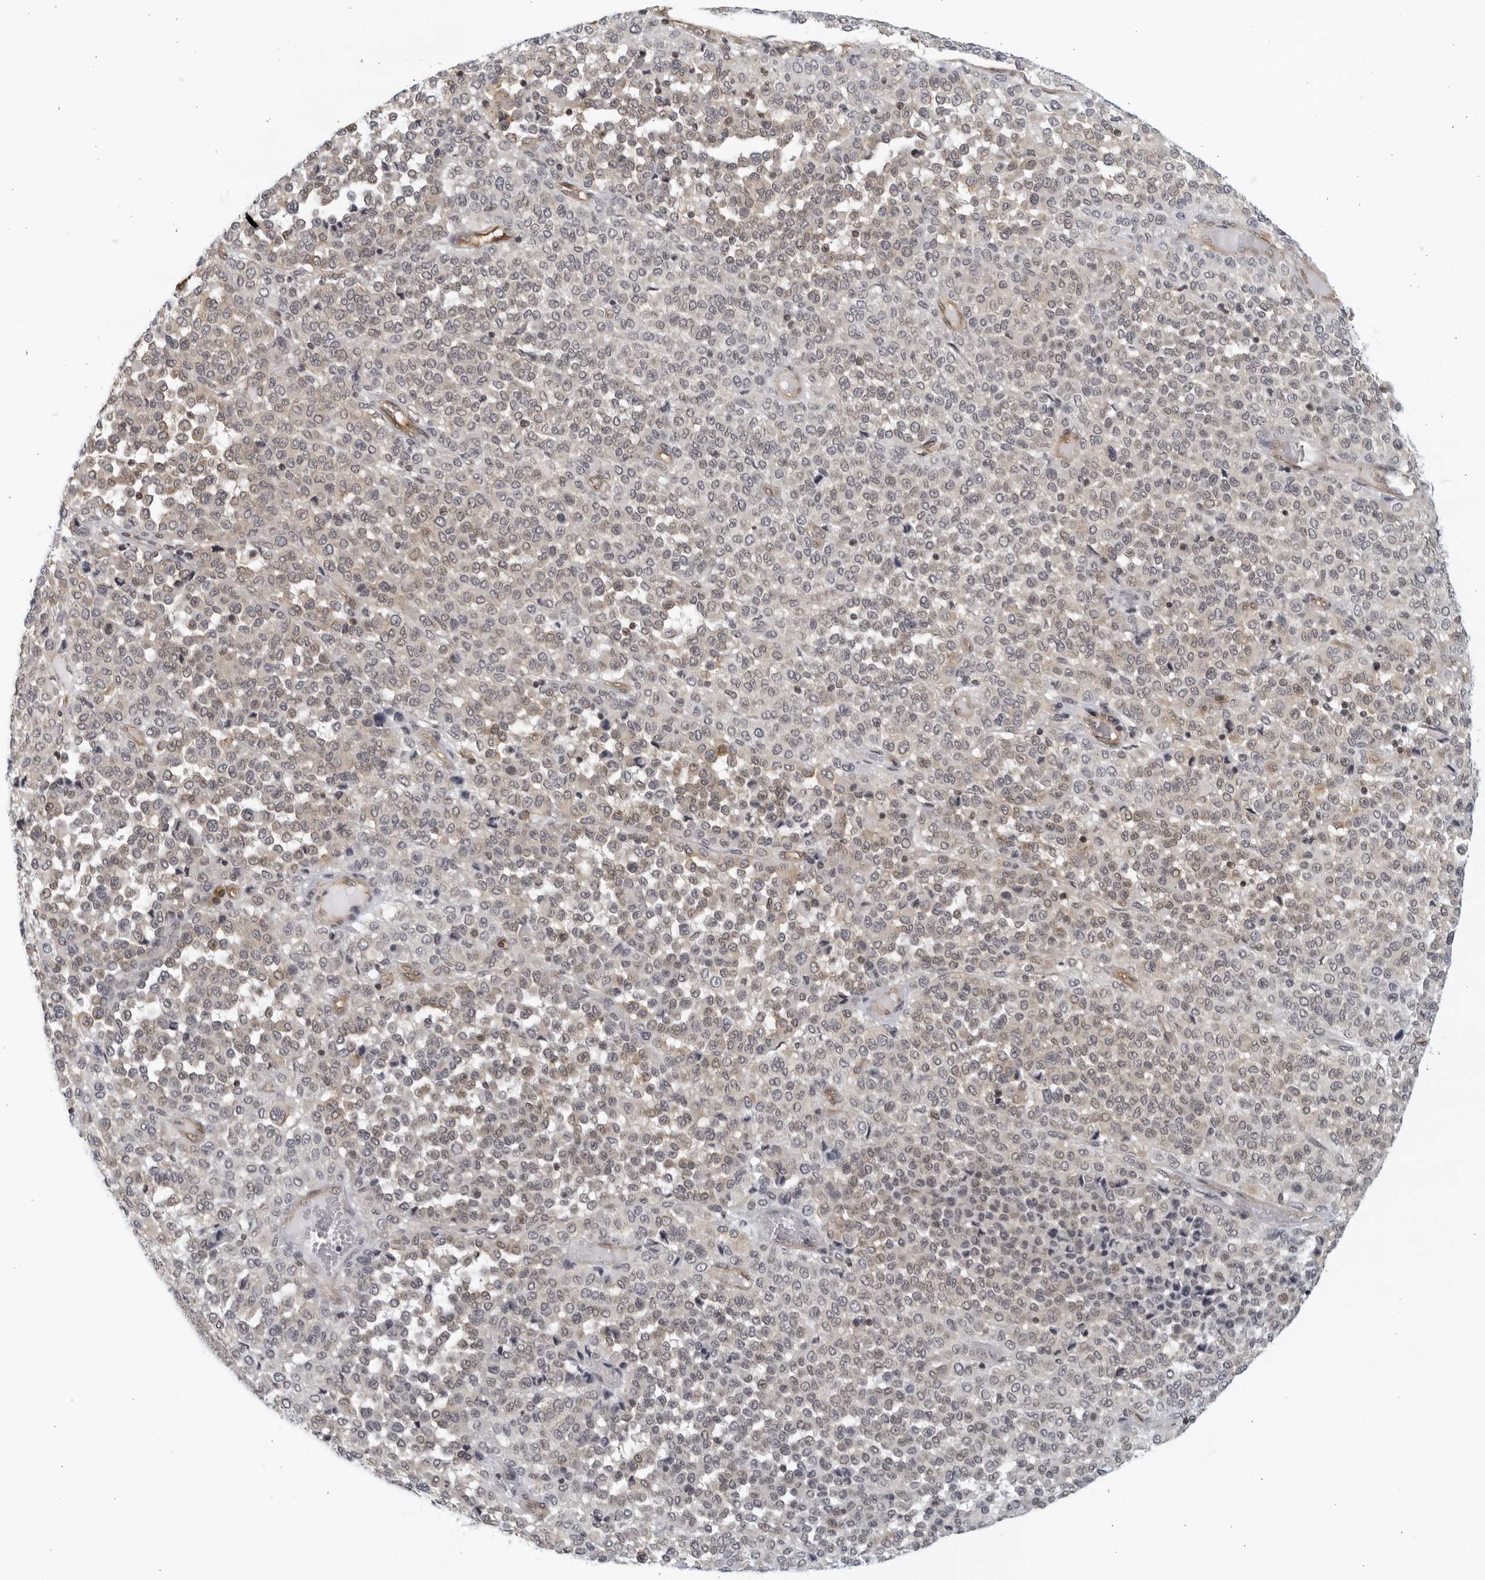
{"staining": {"intensity": "weak", "quantity": "25%-75%", "location": "nuclear"}, "tissue": "melanoma", "cell_type": "Tumor cells", "image_type": "cancer", "snomed": [{"axis": "morphology", "description": "Malignant melanoma, Metastatic site"}, {"axis": "topography", "description": "Pancreas"}], "caption": "Immunohistochemistry micrograph of malignant melanoma (metastatic site) stained for a protein (brown), which reveals low levels of weak nuclear staining in approximately 25%-75% of tumor cells.", "gene": "SERTAD4", "patient": {"sex": "female", "age": 30}}